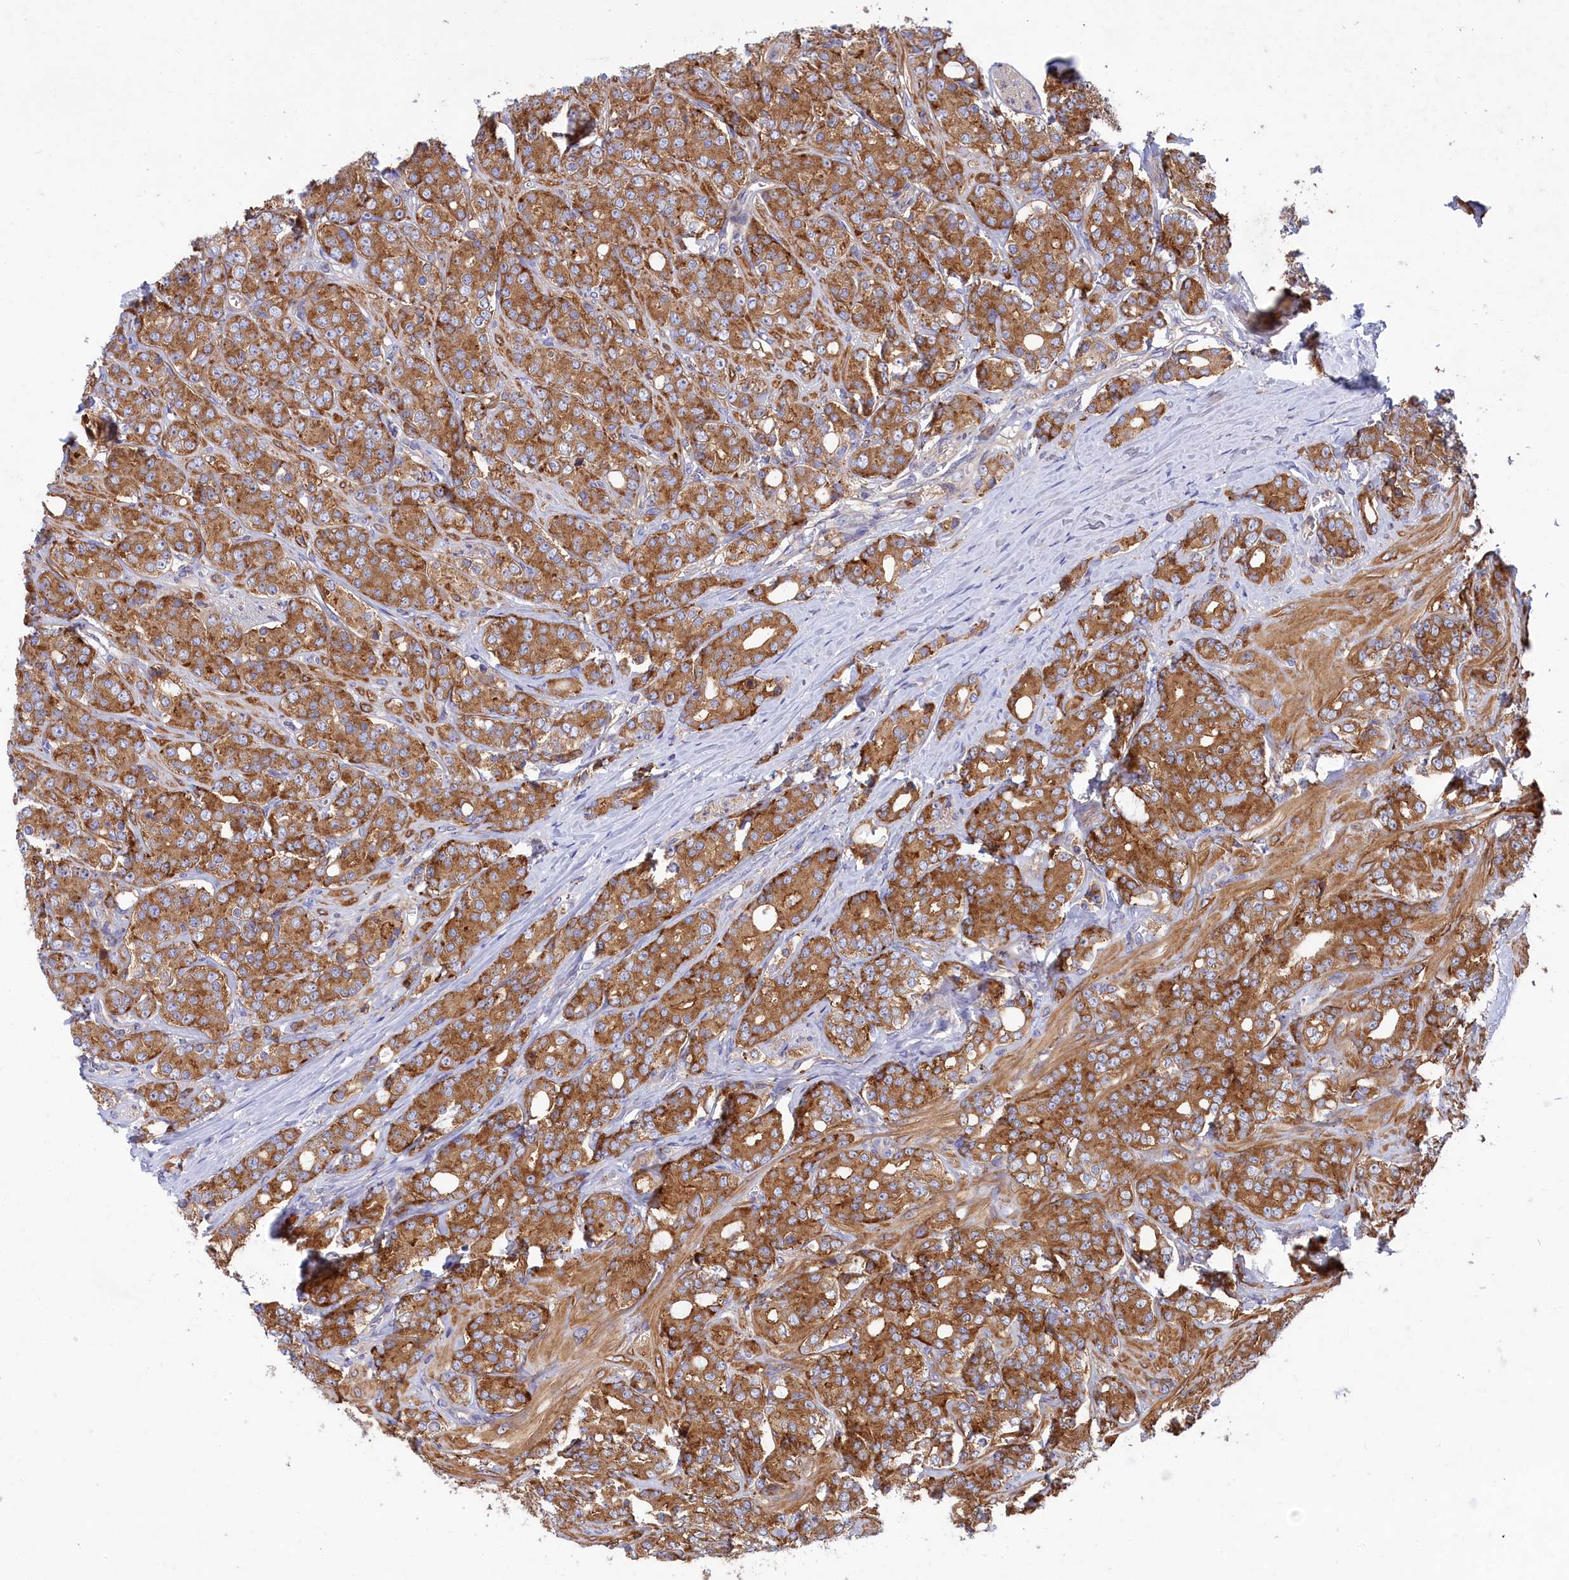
{"staining": {"intensity": "strong", "quantity": ">75%", "location": "cytoplasmic/membranous"}, "tissue": "prostate cancer", "cell_type": "Tumor cells", "image_type": "cancer", "snomed": [{"axis": "morphology", "description": "Adenocarcinoma, High grade"}, {"axis": "topography", "description": "Prostate"}], "caption": "This micrograph demonstrates prostate adenocarcinoma (high-grade) stained with IHC to label a protein in brown. The cytoplasmic/membranous of tumor cells show strong positivity for the protein. Nuclei are counter-stained blue.", "gene": "SCAMP4", "patient": {"sex": "male", "age": 62}}